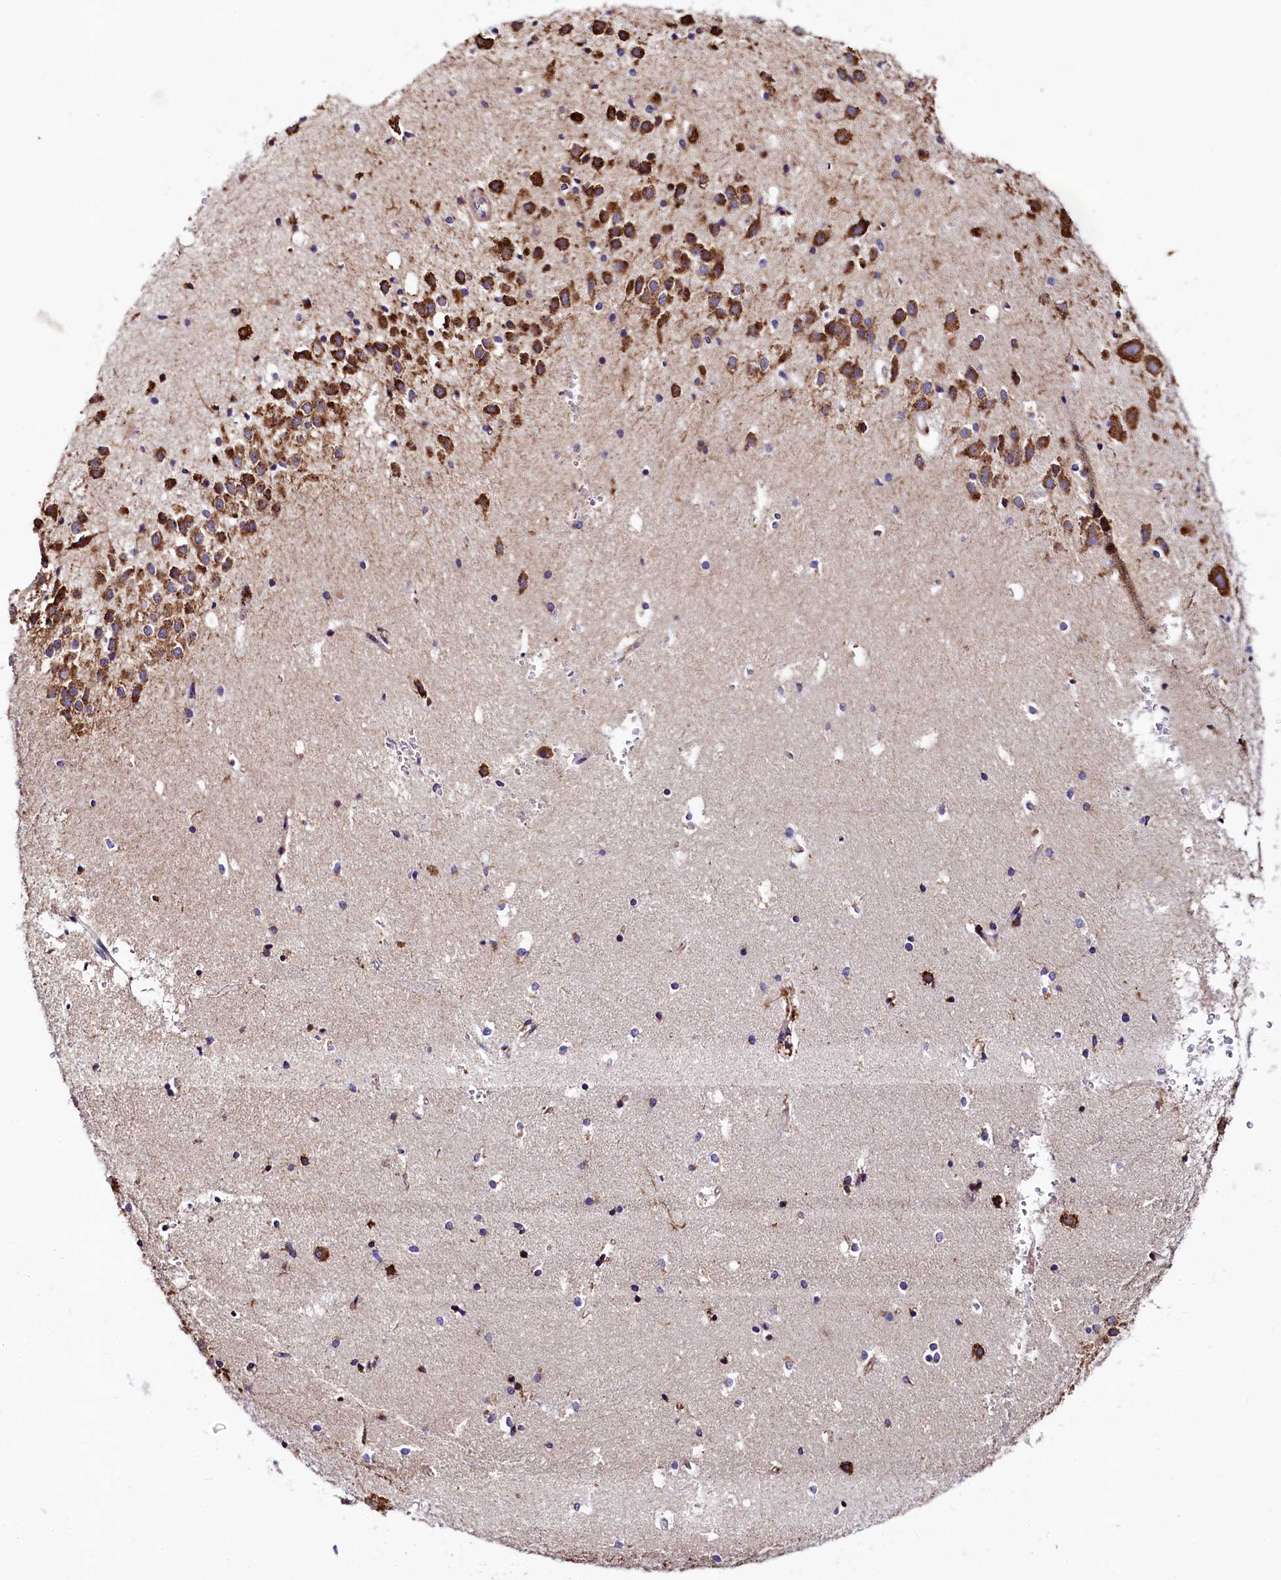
{"staining": {"intensity": "strong", "quantity": "<25%", "location": "cytoplasmic/membranous"}, "tissue": "hippocampus", "cell_type": "Glial cells", "image_type": "normal", "snomed": [{"axis": "morphology", "description": "Normal tissue, NOS"}, {"axis": "topography", "description": "Hippocampus"}], "caption": "Glial cells display strong cytoplasmic/membranous expression in about <25% of cells in normal hippocampus. Using DAB (brown) and hematoxylin (blue) stains, captured at high magnification using brightfield microscopy.", "gene": "CAPS2", "patient": {"sex": "female", "age": 52}}